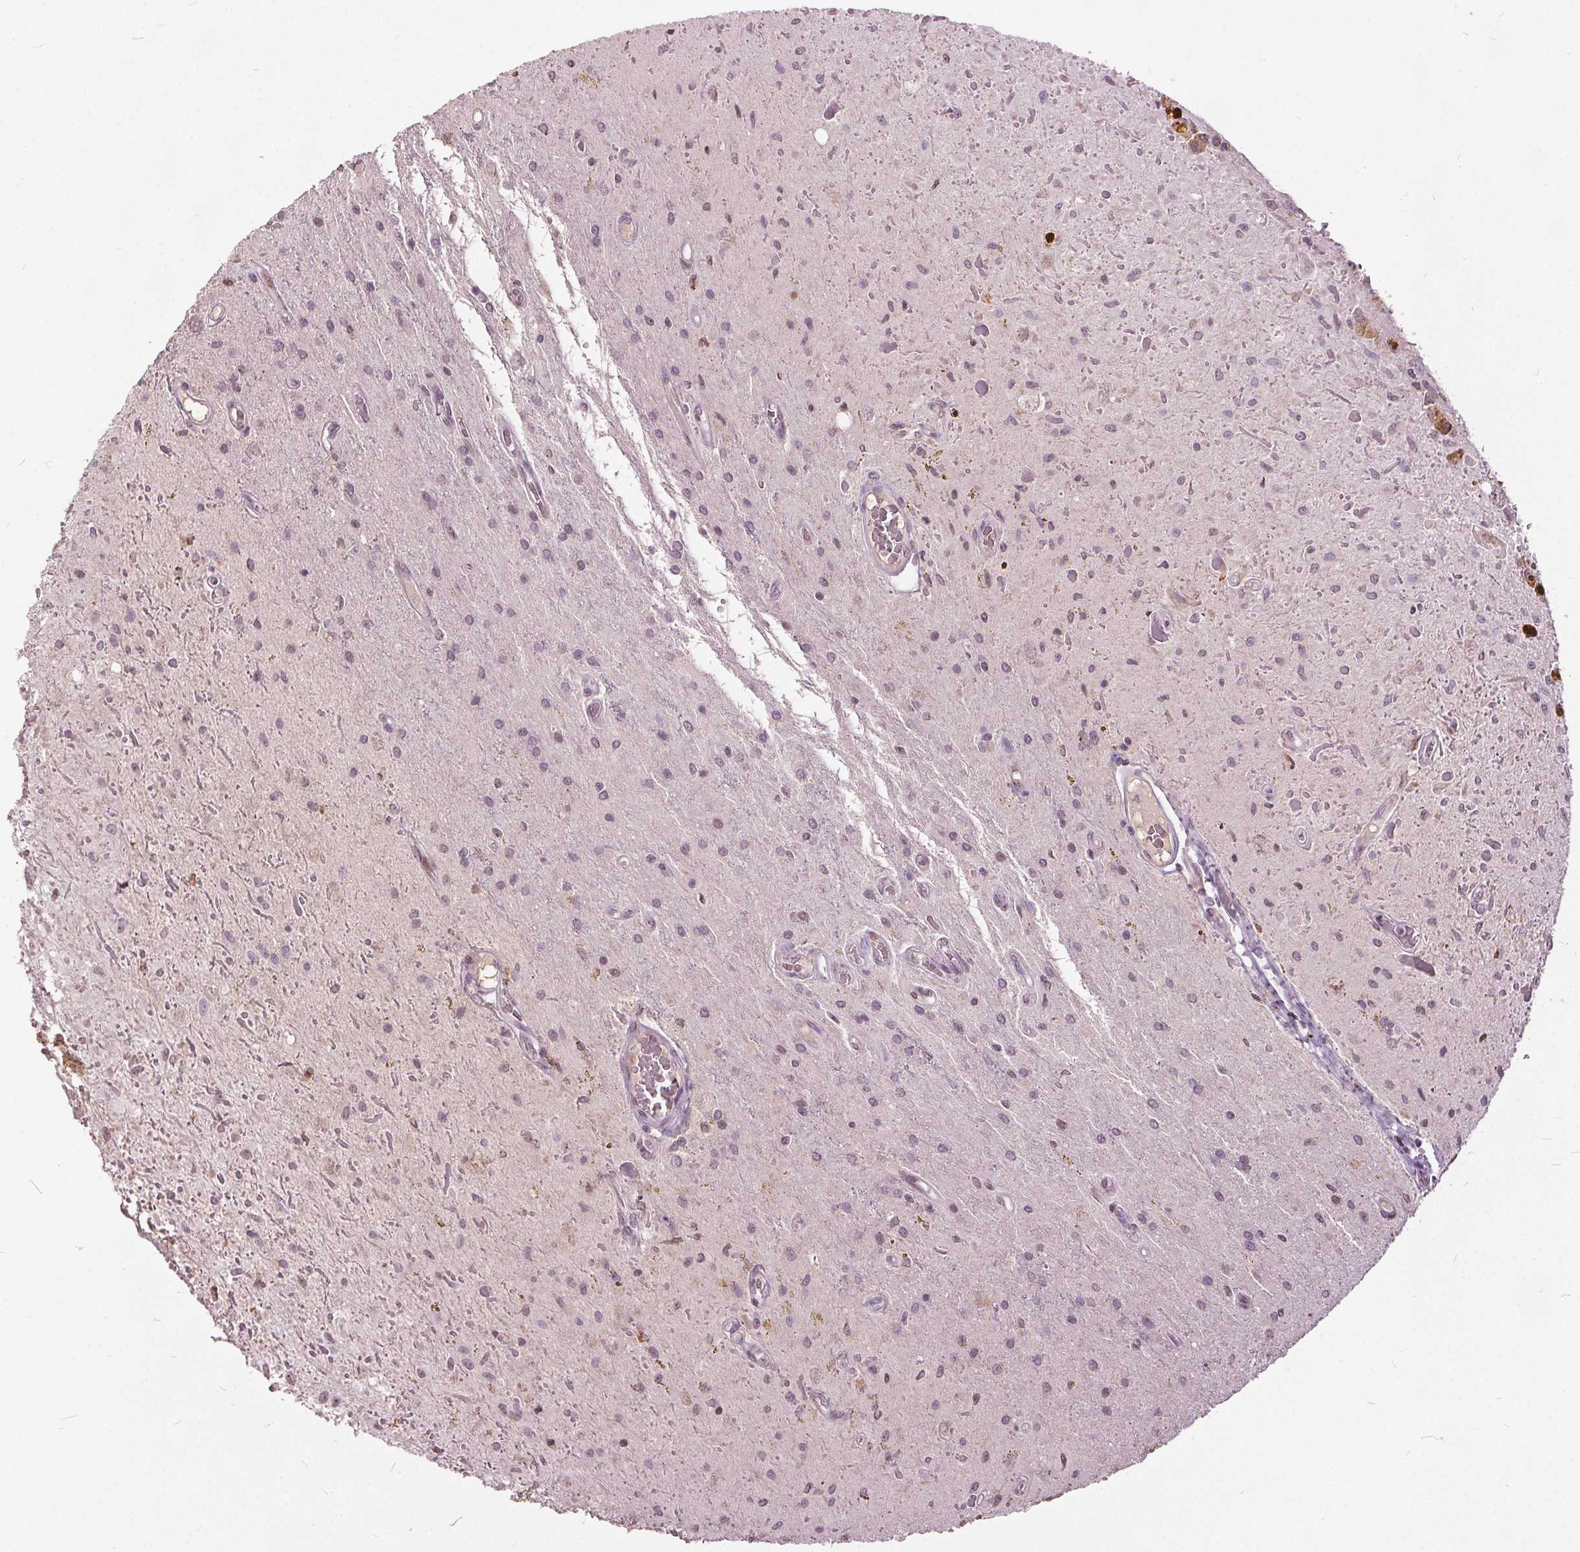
{"staining": {"intensity": "negative", "quantity": "none", "location": "none"}, "tissue": "glioma", "cell_type": "Tumor cells", "image_type": "cancer", "snomed": [{"axis": "morphology", "description": "Glioma, malignant, Low grade"}, {"axis": "topography", "description": "Cerebellum"}], "caption": "Tumor cells are negative for protein expression in human glioma.", "gene": "CXCL16", "patient": {"sex": "female", "age": 14}}